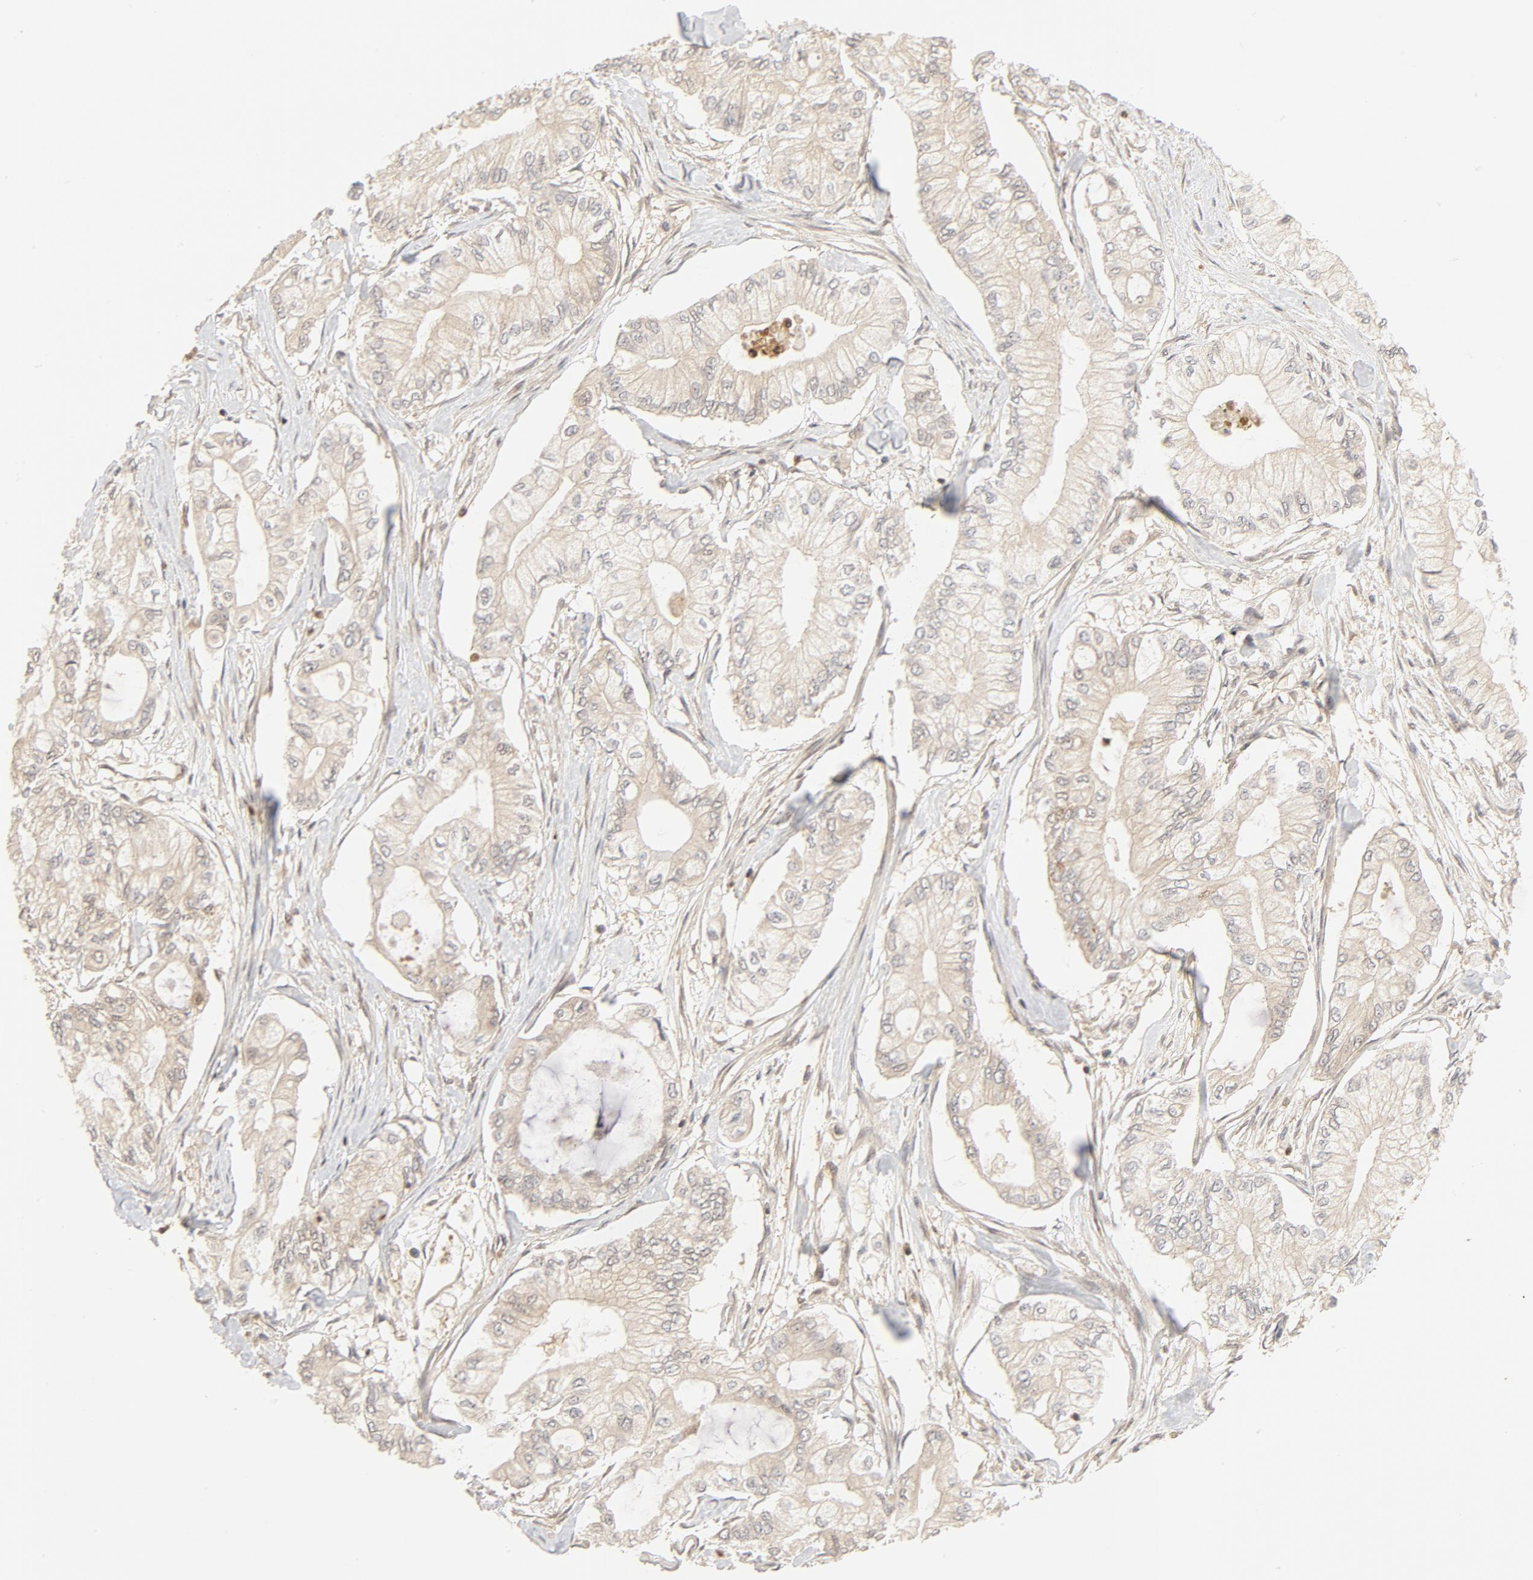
{"staining": {"intensity": "weak", "quantity": ">75%", "location": "cytoplasmic/membranous"}, "tissue": "pancreatic cancer", "cell_type": "Tumor cells", "image_type": "cancer", "snomed": [{"axis": "morphology", "description": "Adenocarcinoma, NOS"}, {"axis": "topography", "description": "Pancreas"}], "caption": "Pancreatic cancer stained with a protein marker reveals weak staining in tumor cells.", "gene": "NEDD8", "patient": {"sex": "male", "age": 79}}